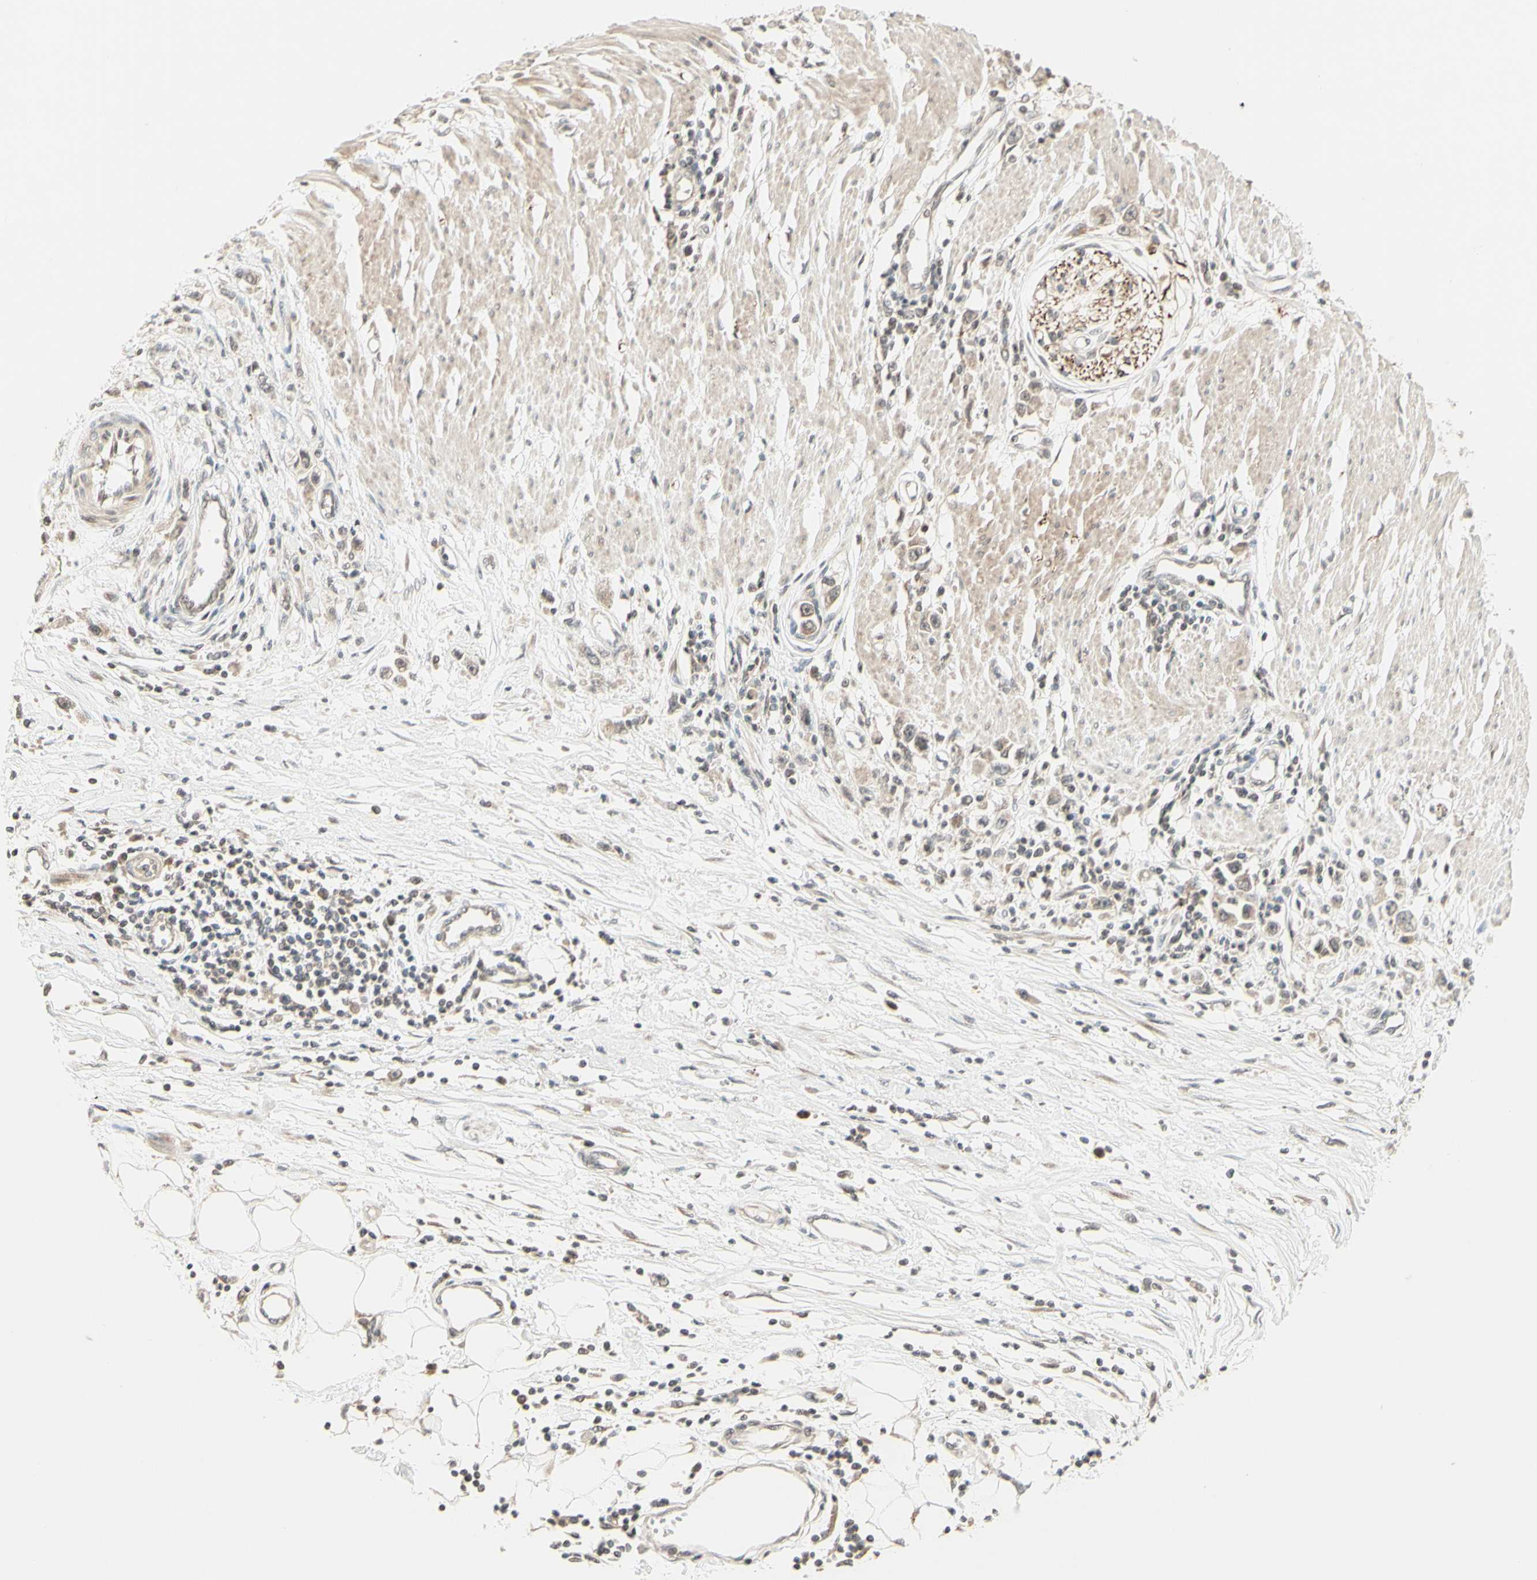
{"staining": {"intensity": "negative", "quantity": "none", "location": "none"}, "tissue": "stomach cancer", "cell_type": "Tumor cells", "image_type": "cancer", "snomed": [{"axis": "morphology", "description": "Adenocarcinoma, NOS"}, {"axis": "topography", "description": "Stomach"}], "caption": "Immunohistochemical staining of stomach adenocarcinoma demonstrates no significant expression in tumor cells.", "gene": "ZW10", "patient": {"sex": "female", "age": 59}}